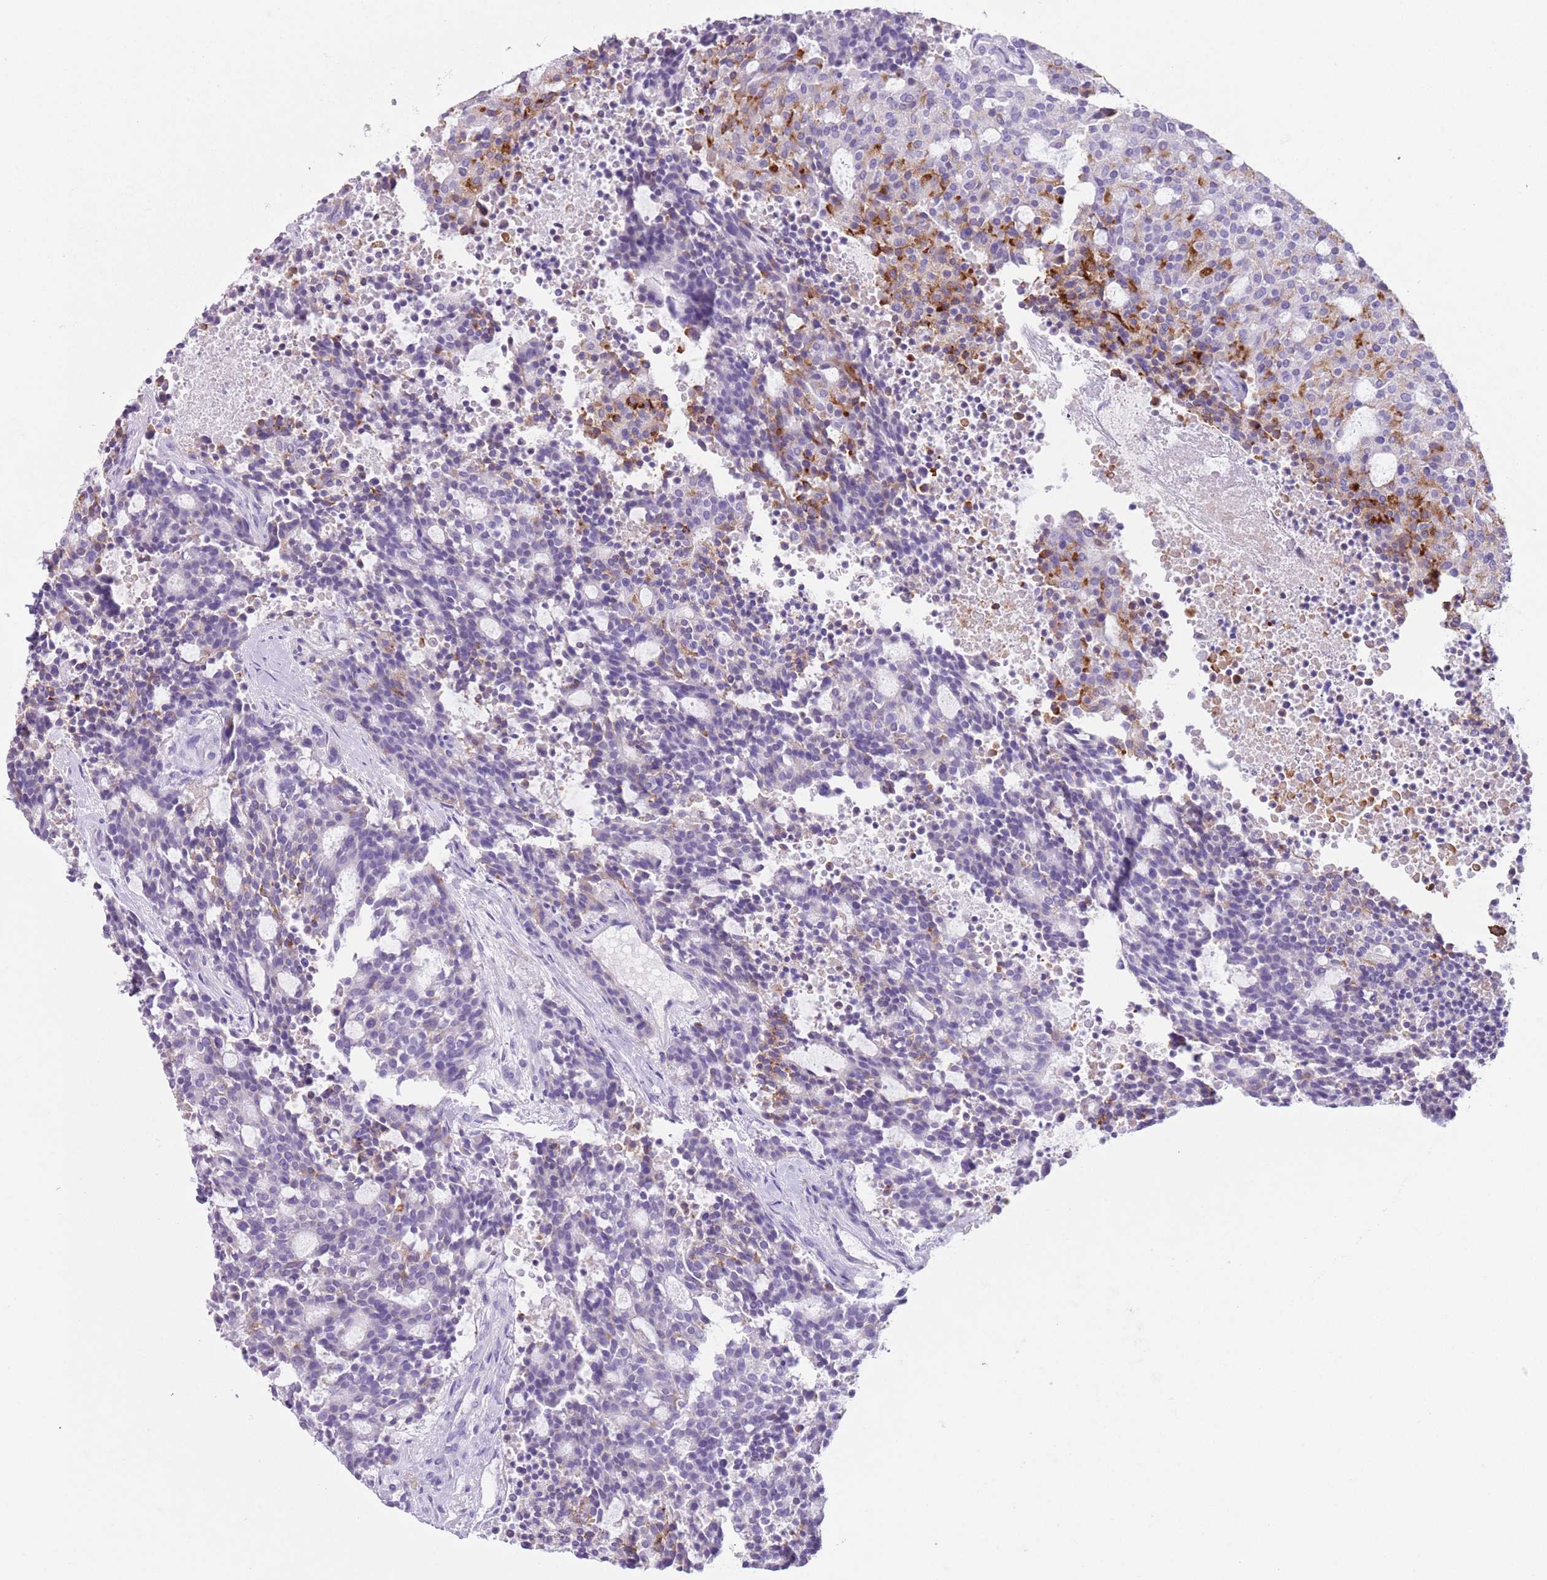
{"staining": {"intensity": "moderate", "quantity": "<25%", "location": "cytoplasmic/membranous"}, "tissue": "carcinoid", "cell_type": "Tumor cells", "image_type": "cancer", "snomed": [{"axis": "morphology", "description": "Carcinoid, malignant, NOS"}, {"axis": "topography", "description": "Pancreas"}], "caption": "Carcinoid (malignant) was stained to show a protein in brown. There is low levels of moderate cytoplasmic/membranous positivity in about <25% of tumor cells.", "gene": "SLC7A14", "patient": {"sex": "female", "age": 54}}